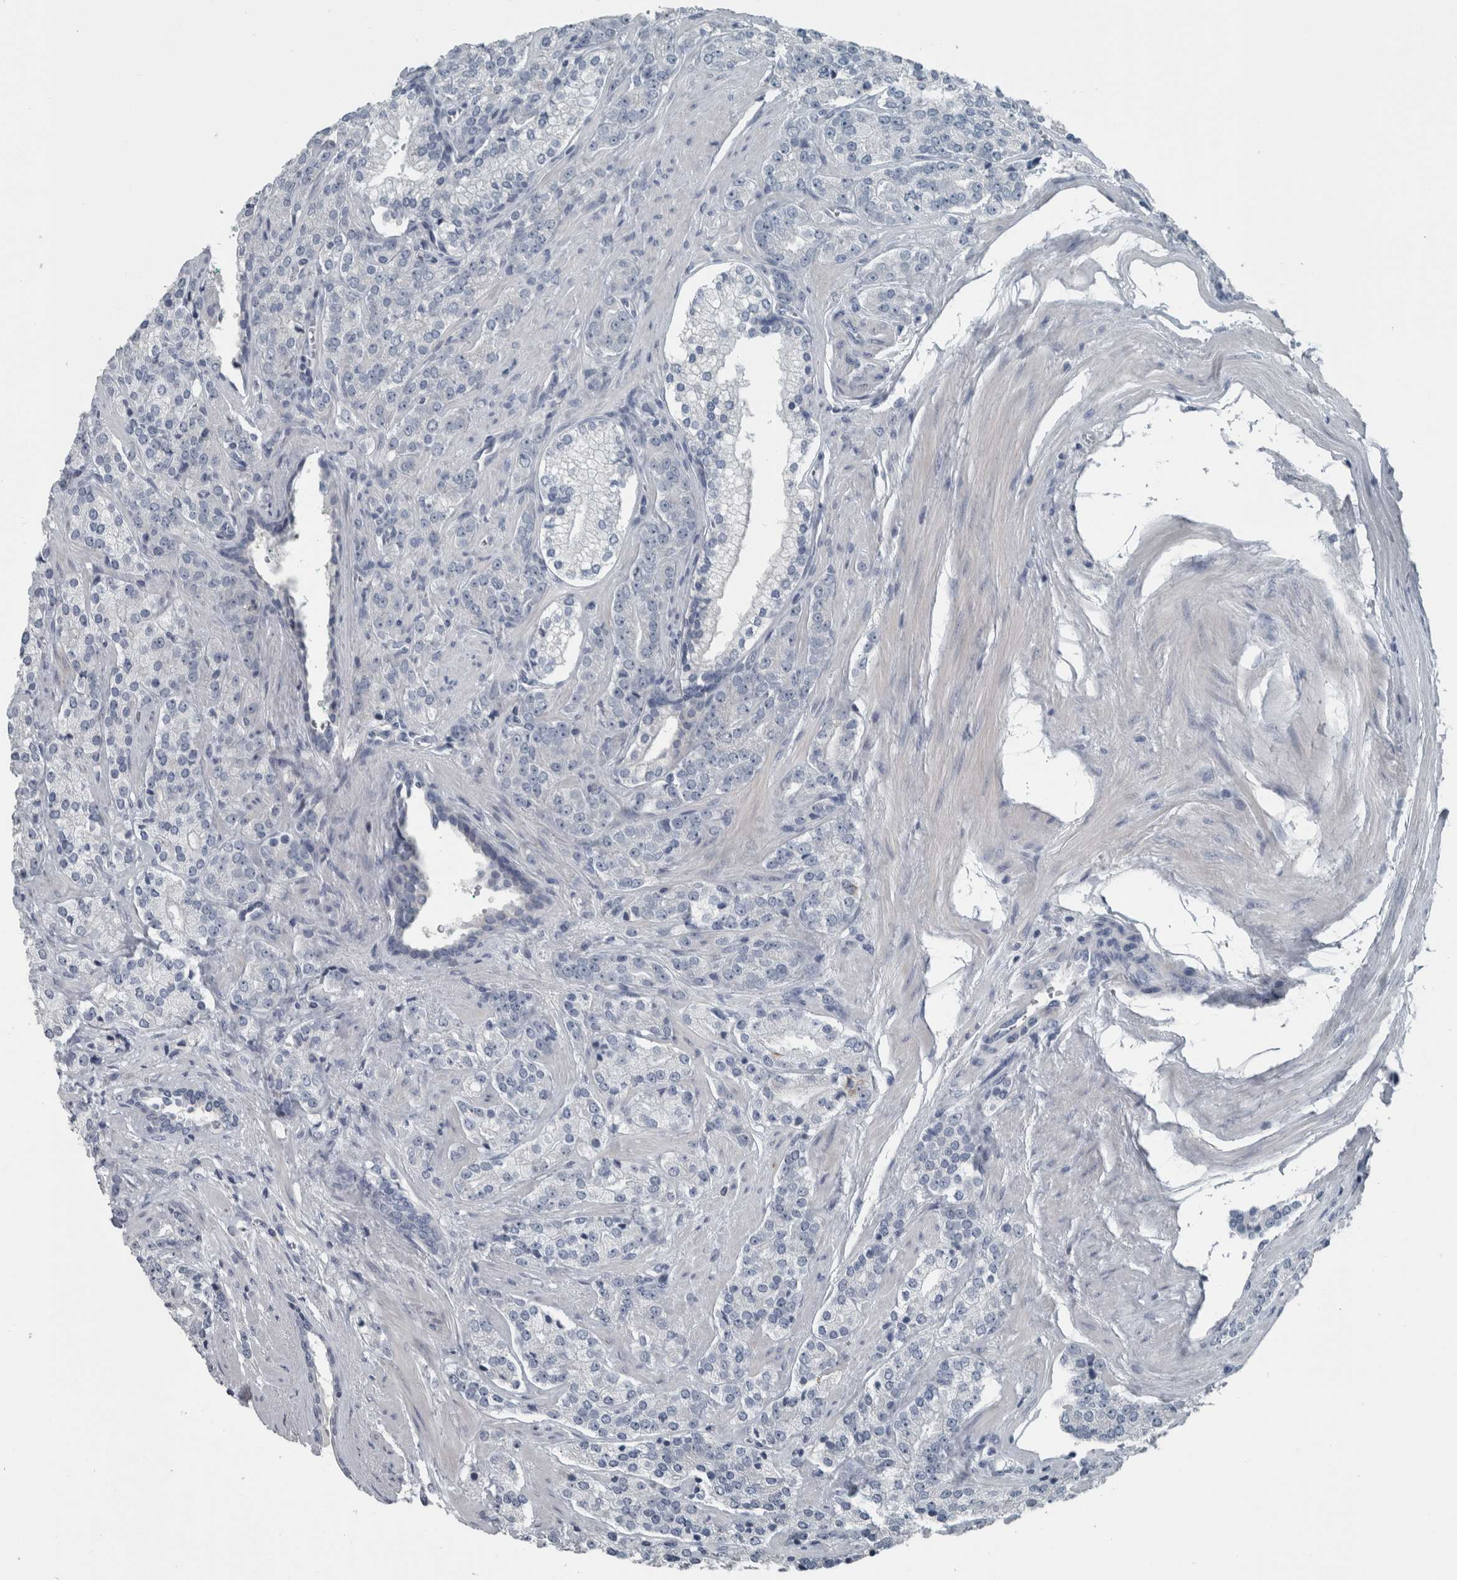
{"staining": {"intensity": "negative", "quantity": "none", "location": "none"}, "tissue": "prostate cancer", "cell_type": "Tumor cells", "image_type": "cancer", "snomed": [{"axis": "morphology", "description": "Adenocarcinoma, High grade"}, {"axis": "topography", "description": "Prostate"}], "caption": "Immunohistochemistry (IHC) histopathology image of neoplastic tissue: prostate adenocarcinoma (high-grade) stained with DAB (3,3'-diaminobenzidine) exhibits no significant protein staining in tumor cells. (Stains: DAB (3,3'-diaminobenzidine) immunohistochemistry with hematoxylin counter stain, Microscopy: brightfield microscopy at high magnification).", "gene": "KRT20", "patient": {"sex": "male", "age": 71}}